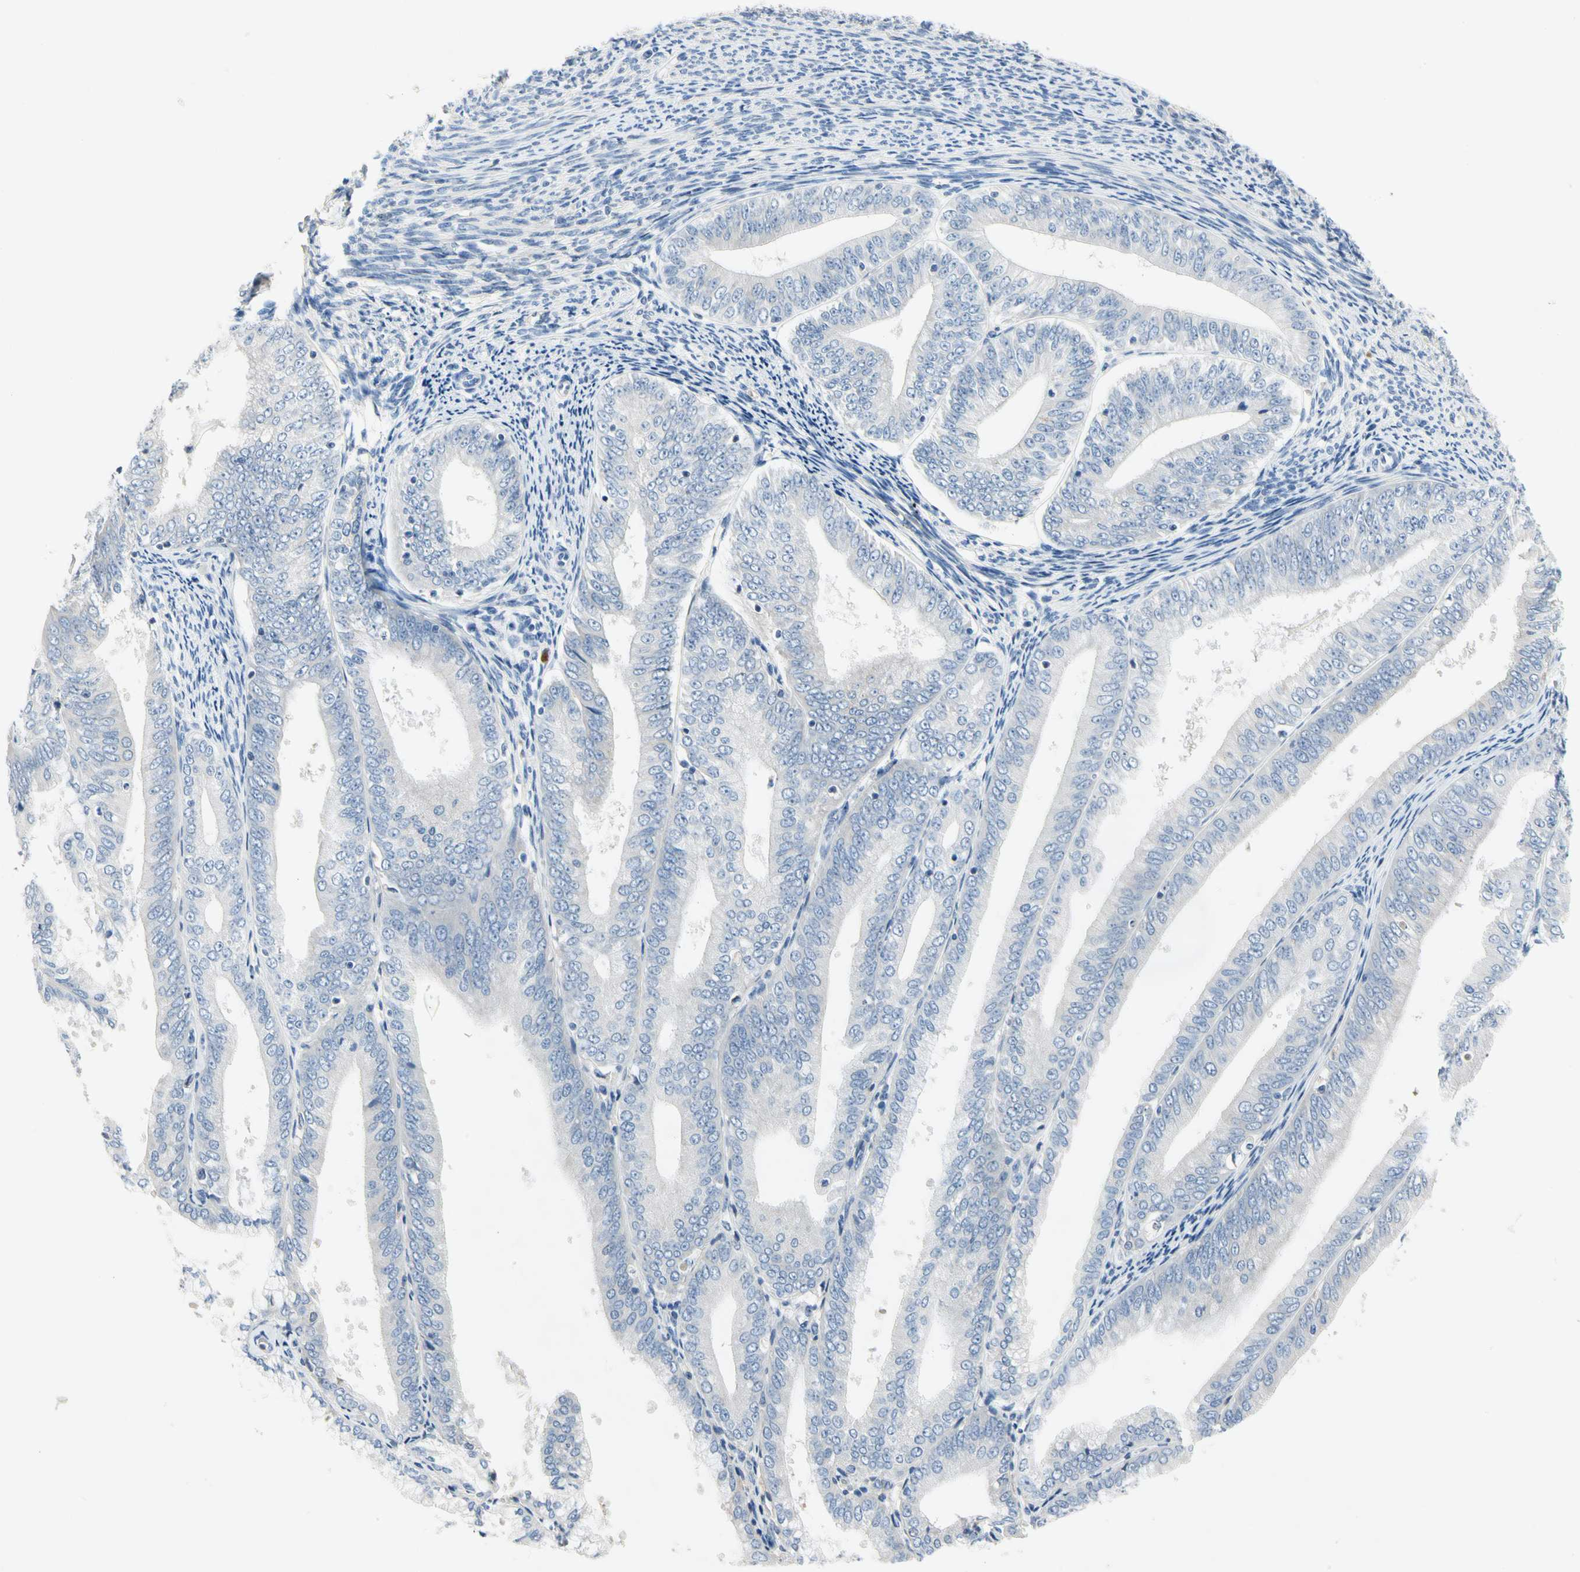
{"staining": {"intensity": "negative", "quantity": "none", "location": "none"}, "tissue": "endometrial cancer", "cell_type": "Tumor cells", "image_type": "cancer", "snomed": [{"axis": "morphology", "description": "Adenocarcinoma, NOS"}, {"axis": "topography", "description": "Endometrium"}], "caption": "This photomicrograph is of endometrial cancer (adenocarcinoma) stained with immunohistochemistry to label a protein in brown with the nuclei are counter-stained blue. There is no staining in tumor cells.", "gene": "ECRG4", "patient": {"sex": "female", "age": 63}}